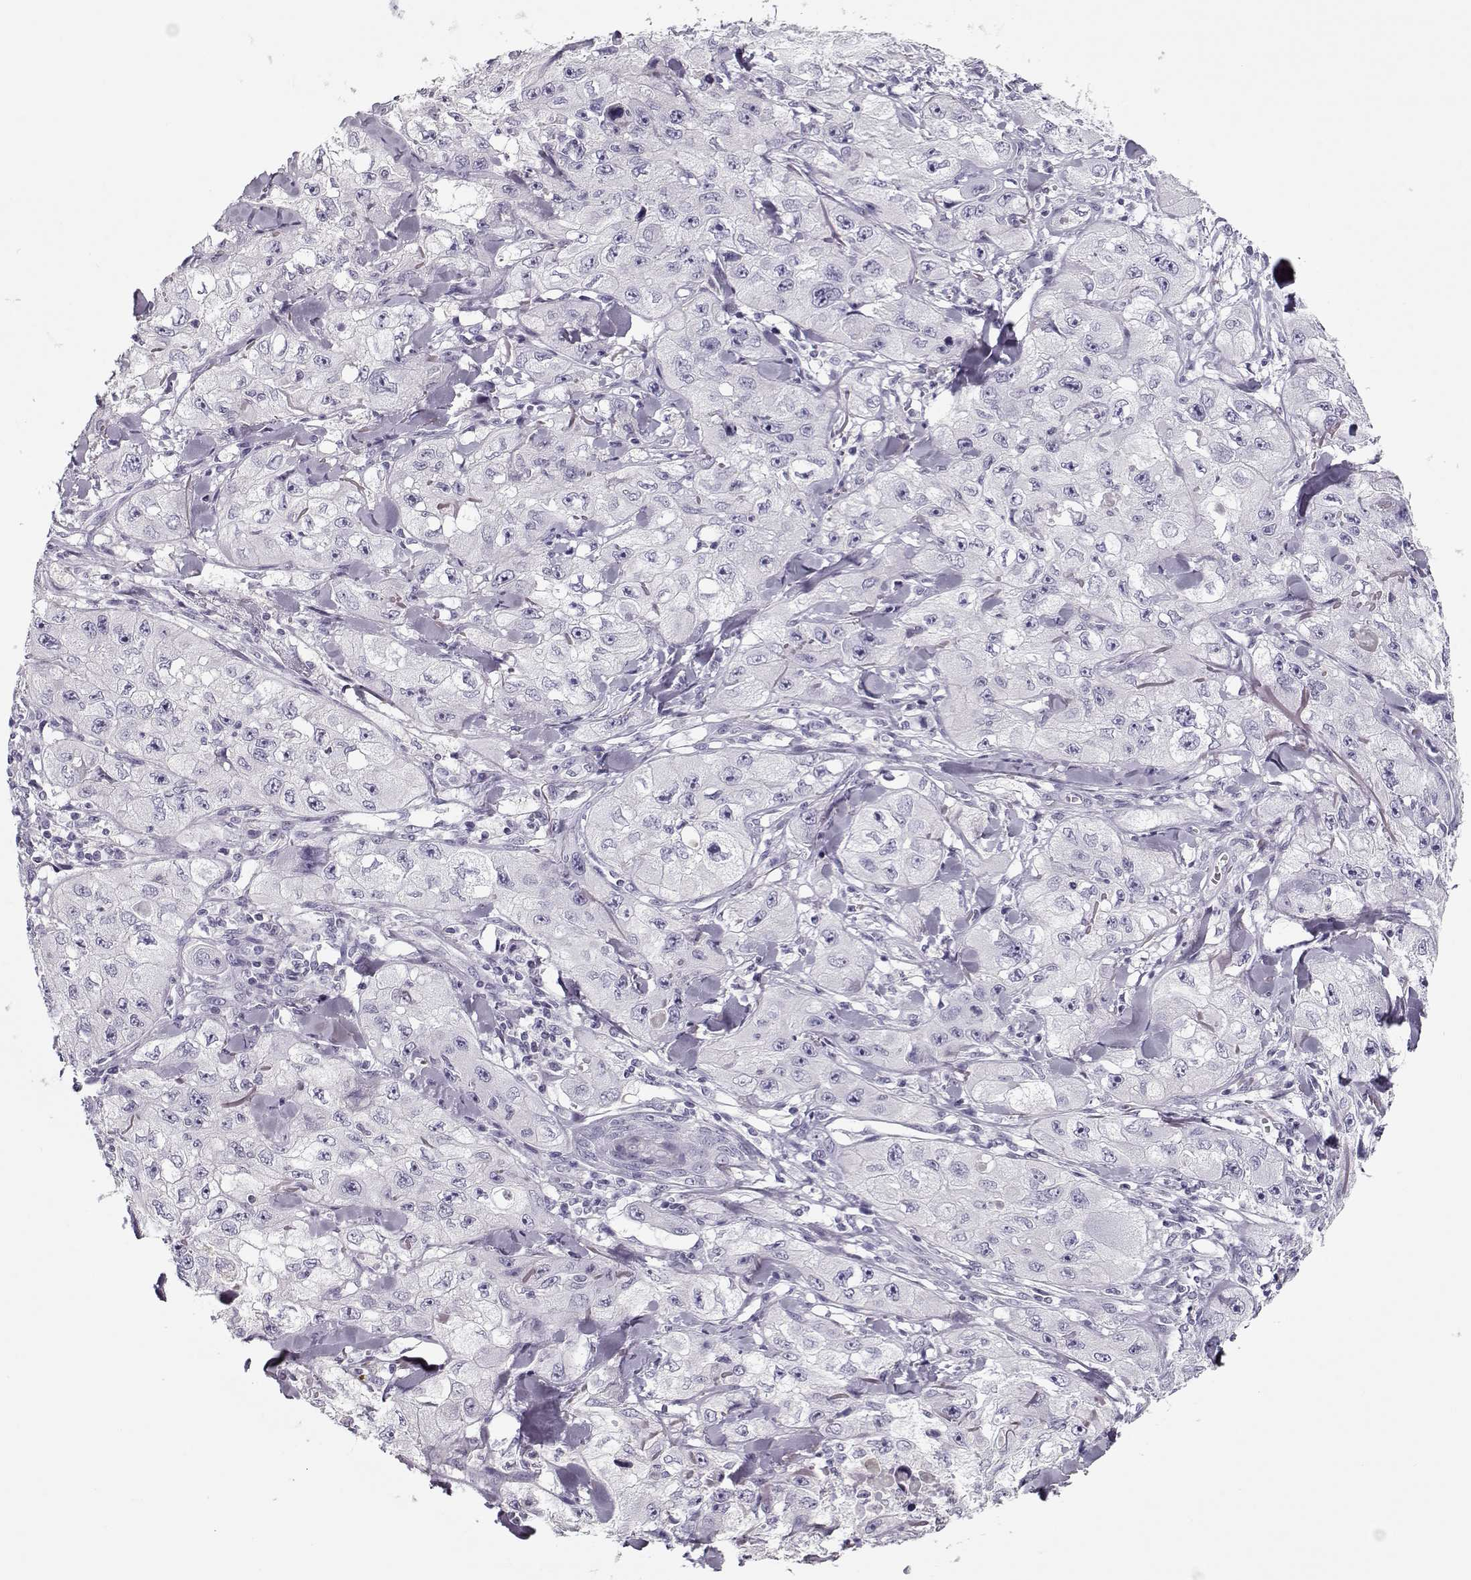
{"staining": {"intensity": "negative", "quantity": "none", "location": "none"}, "tissue": "skin cancer", "cell_type": "Tumor cells", "image_type": "cancer", "snomed": [{"axis": "morphology", "description": "Squamous cell carcinoma, NOS"}, {"axis": "topography", "description": "Skin"}, {"axis": "topography", "description": "Subcutis"}], "caption": "Immunohistochemistry of human skin cancer shows no positivity in tumor cells. The staining is performed using DAB (3,3'-diaminobenzidine) brown chromogen with nuclei counter-stained in using hematoxylin.", "gene": "CCDC136", "patient": {"sex": "male", "age": 73}}